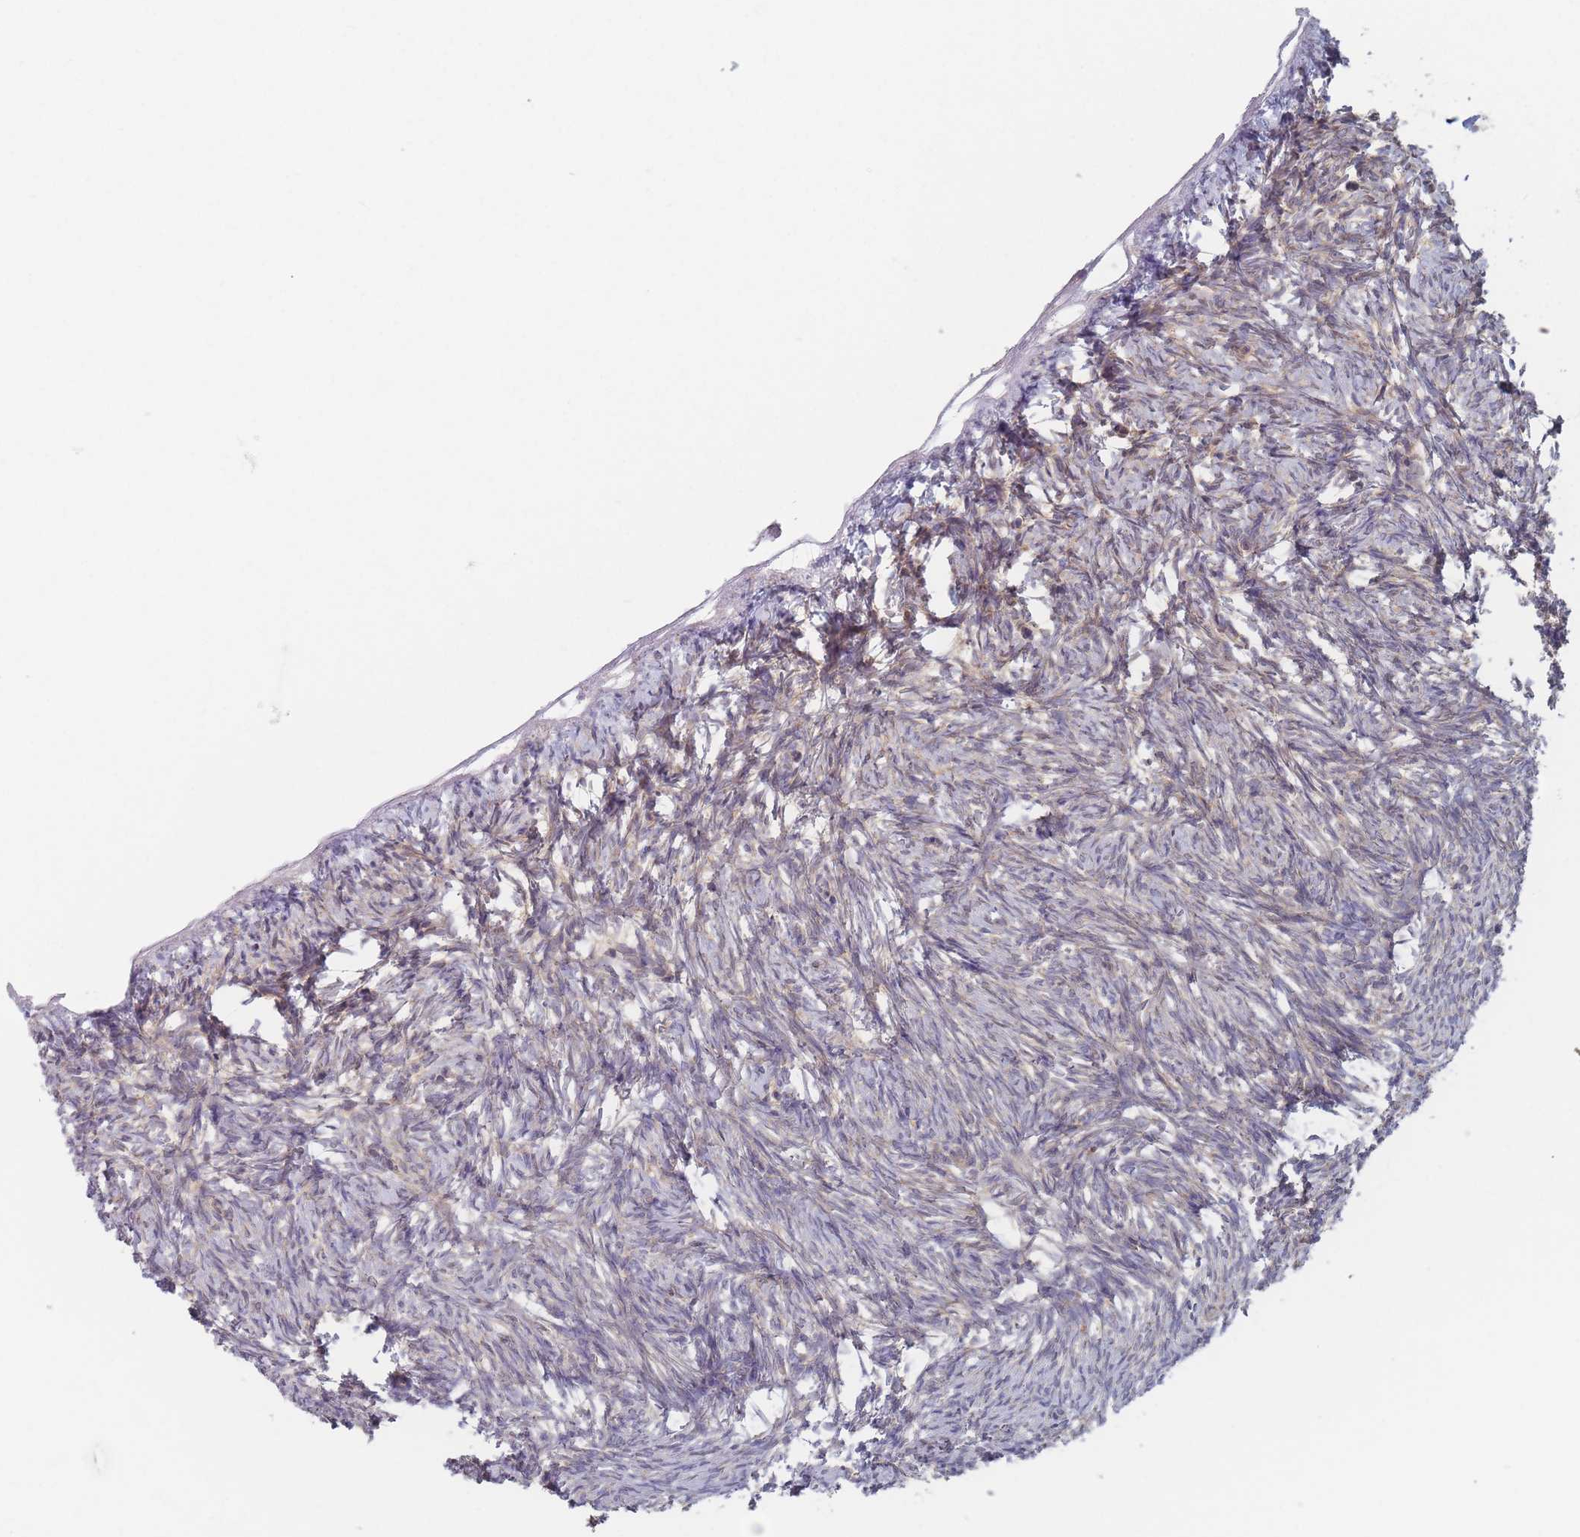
{"staining": {"intensity": "moderate", "quantity": "<25%", "location": "cytoplasmic/membranous"}, "tissue": "ovary", "cell_type": "Ovarian stroma cells", "image_type": "normal", "snomed": [{"axis": "morphology", "description": "Normal tissue, NOS"}, {"axis": "topography", "description": "Ovary"}], "caption": "This image reveals IHC staining of benign ovary, with low moderate cytoplasmic/membranous positivity in approximately <25% of ovarian stroma cells.", "gene": "EFCC1", "patient": {"sex": "female", "age": 51}}